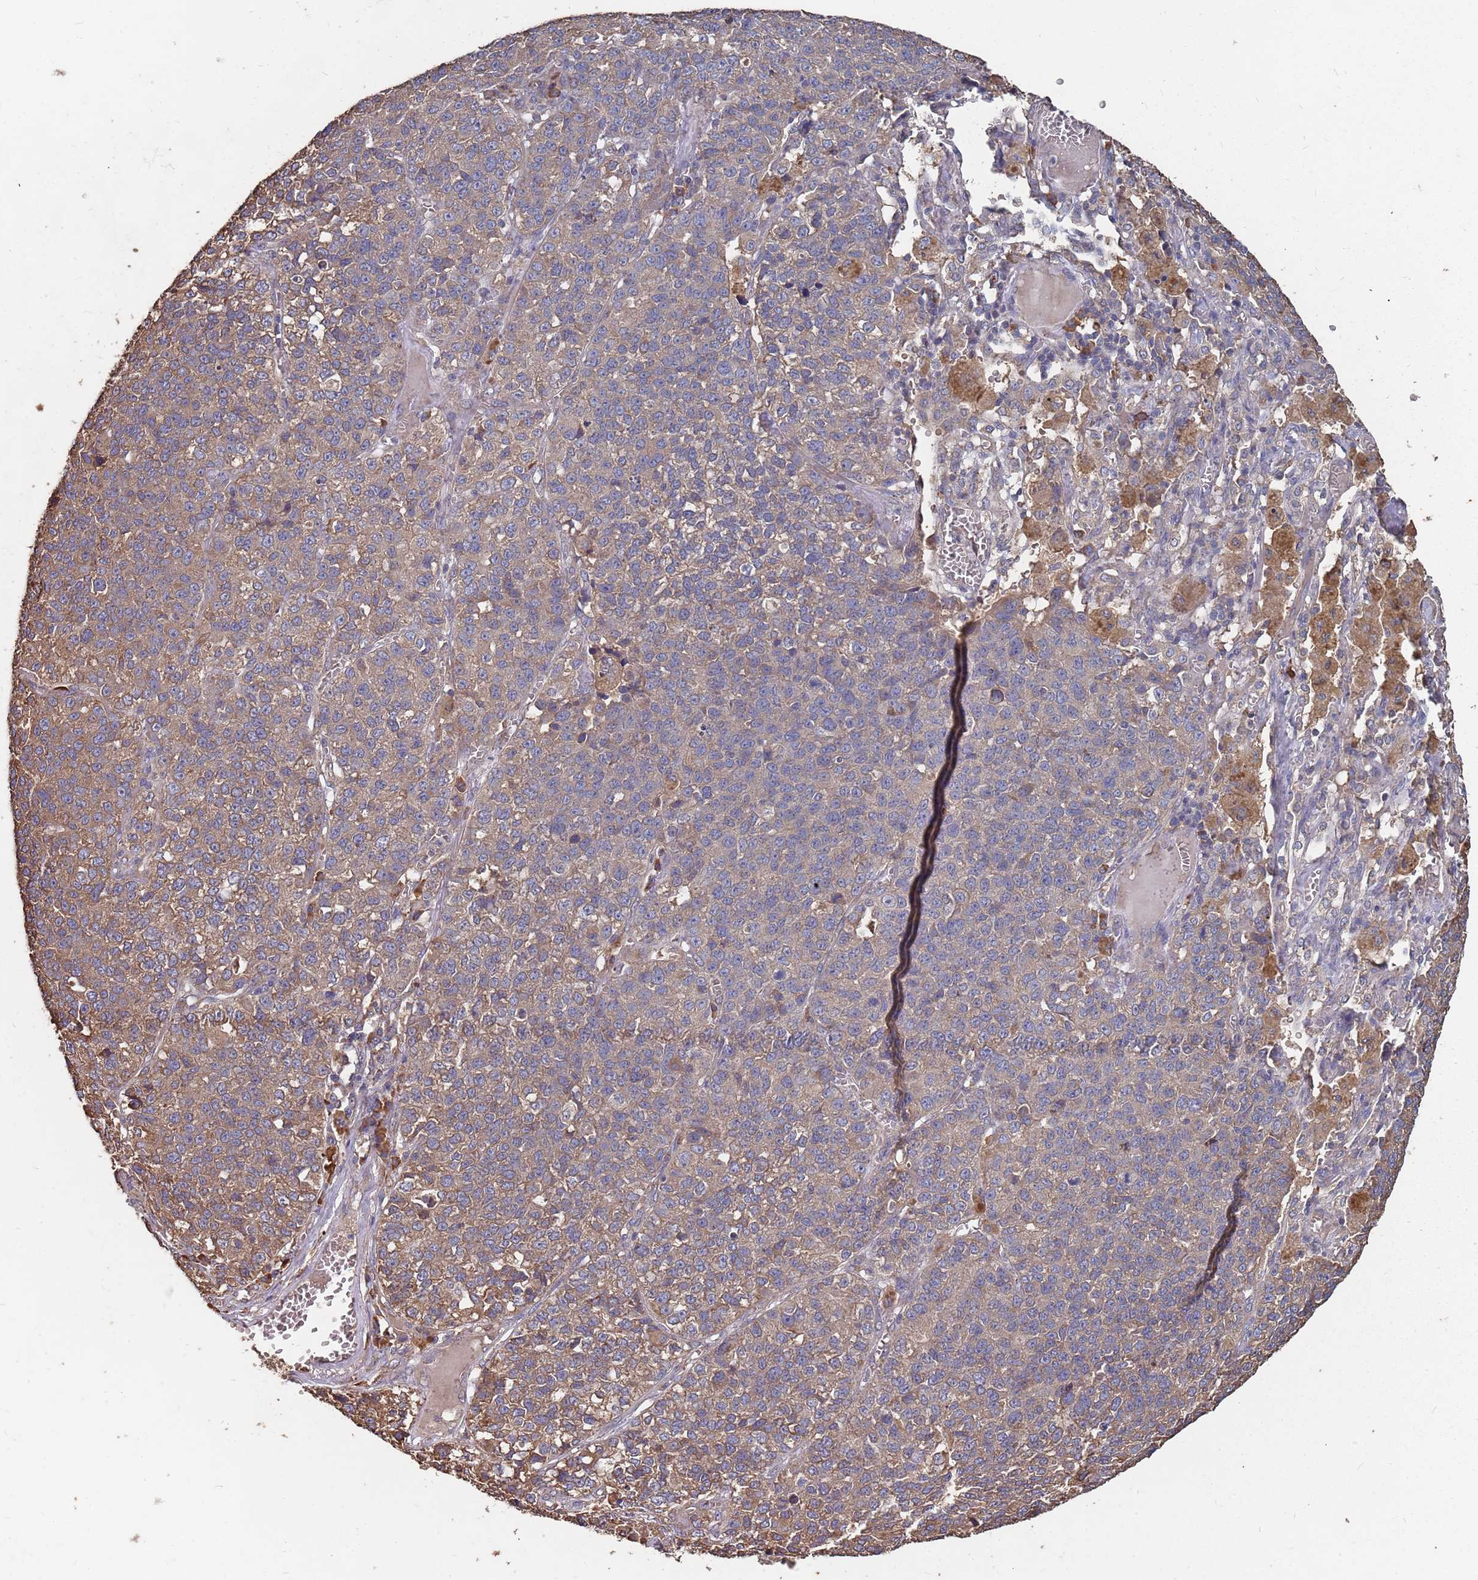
{"staining": {"intensity": "moderate", "quantity": "25%-75%", "location": "cytoplasmic/membranous"}, "tissue": "lung cancer", "cell_type": "Tumor cells", "image_type": "cancer", "snomed": [{"axis": "morphology", "description": "Adenocarcinoma, NOS"}, {"axis": "topography", "description": "Lung"}], "caption": "Immunohistochemical staining of human lung cancer (adenocarcinoma) displays medium levels of moderate cytoplasmic/membranous positivity in approximately 25%-75% of tumor cells. (Brightfield microscopy of DAB IHC at high magnification).", "gene": "ATG5", "patient": {"sex": "male", "age": 49}}